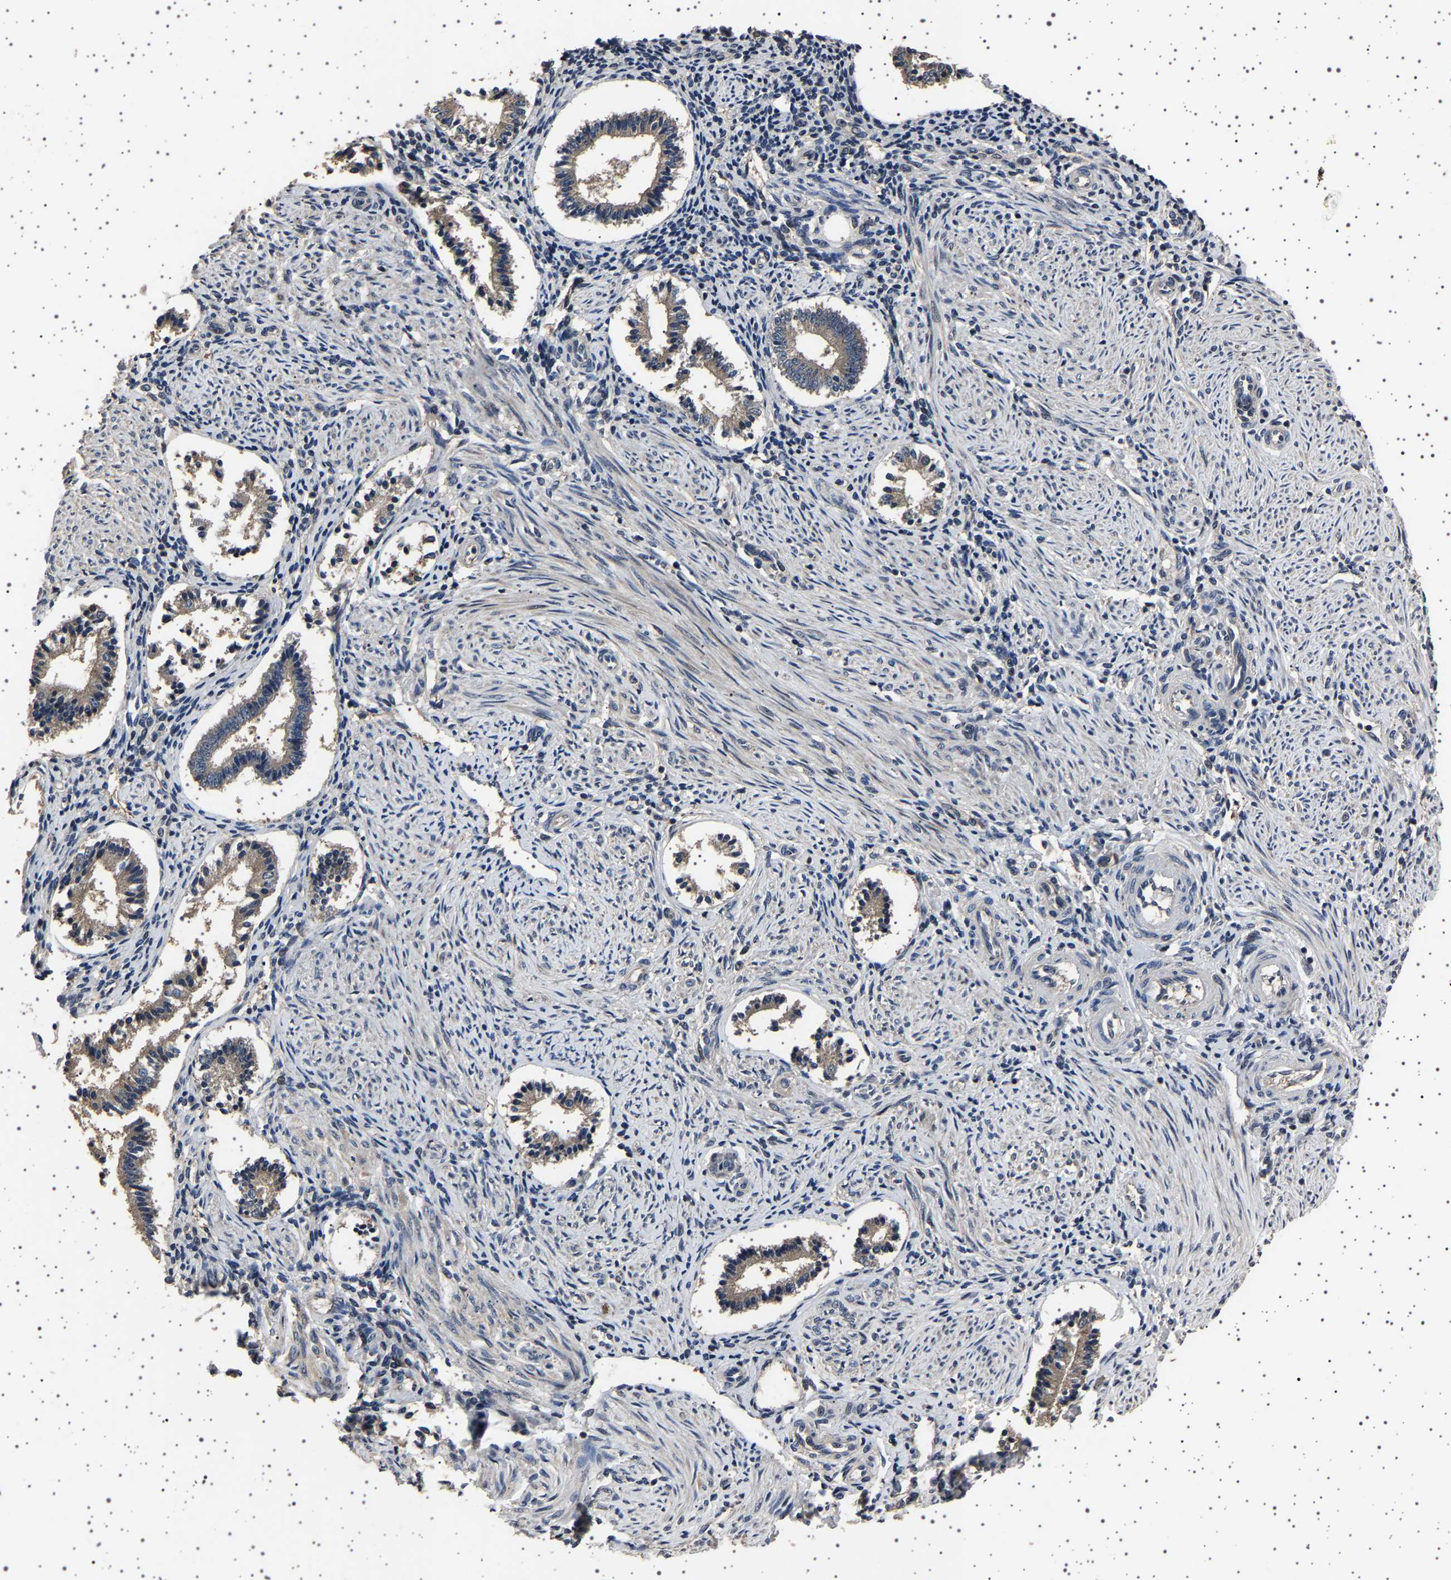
{"staining": {"intensity": "weak", "quantity": "<25%", "location": "cytoplasmic/membranous"}, "tissue": "endometrium", "cell_type": "Cells in endometrial stroma", "image_type": "normal", "snomed": [{"axis": "morphology", "description": "Normal tissue, NOS"}, {"axis": "topography", "description": "Endometrium"}], "caption": "This is a photomicrograph of IHC staining of benign endometrium, which shows no positivity in cells in endometrial stroma.", "gene": "NCKAP1", "patient": {"sex": "female", "age": 42}}